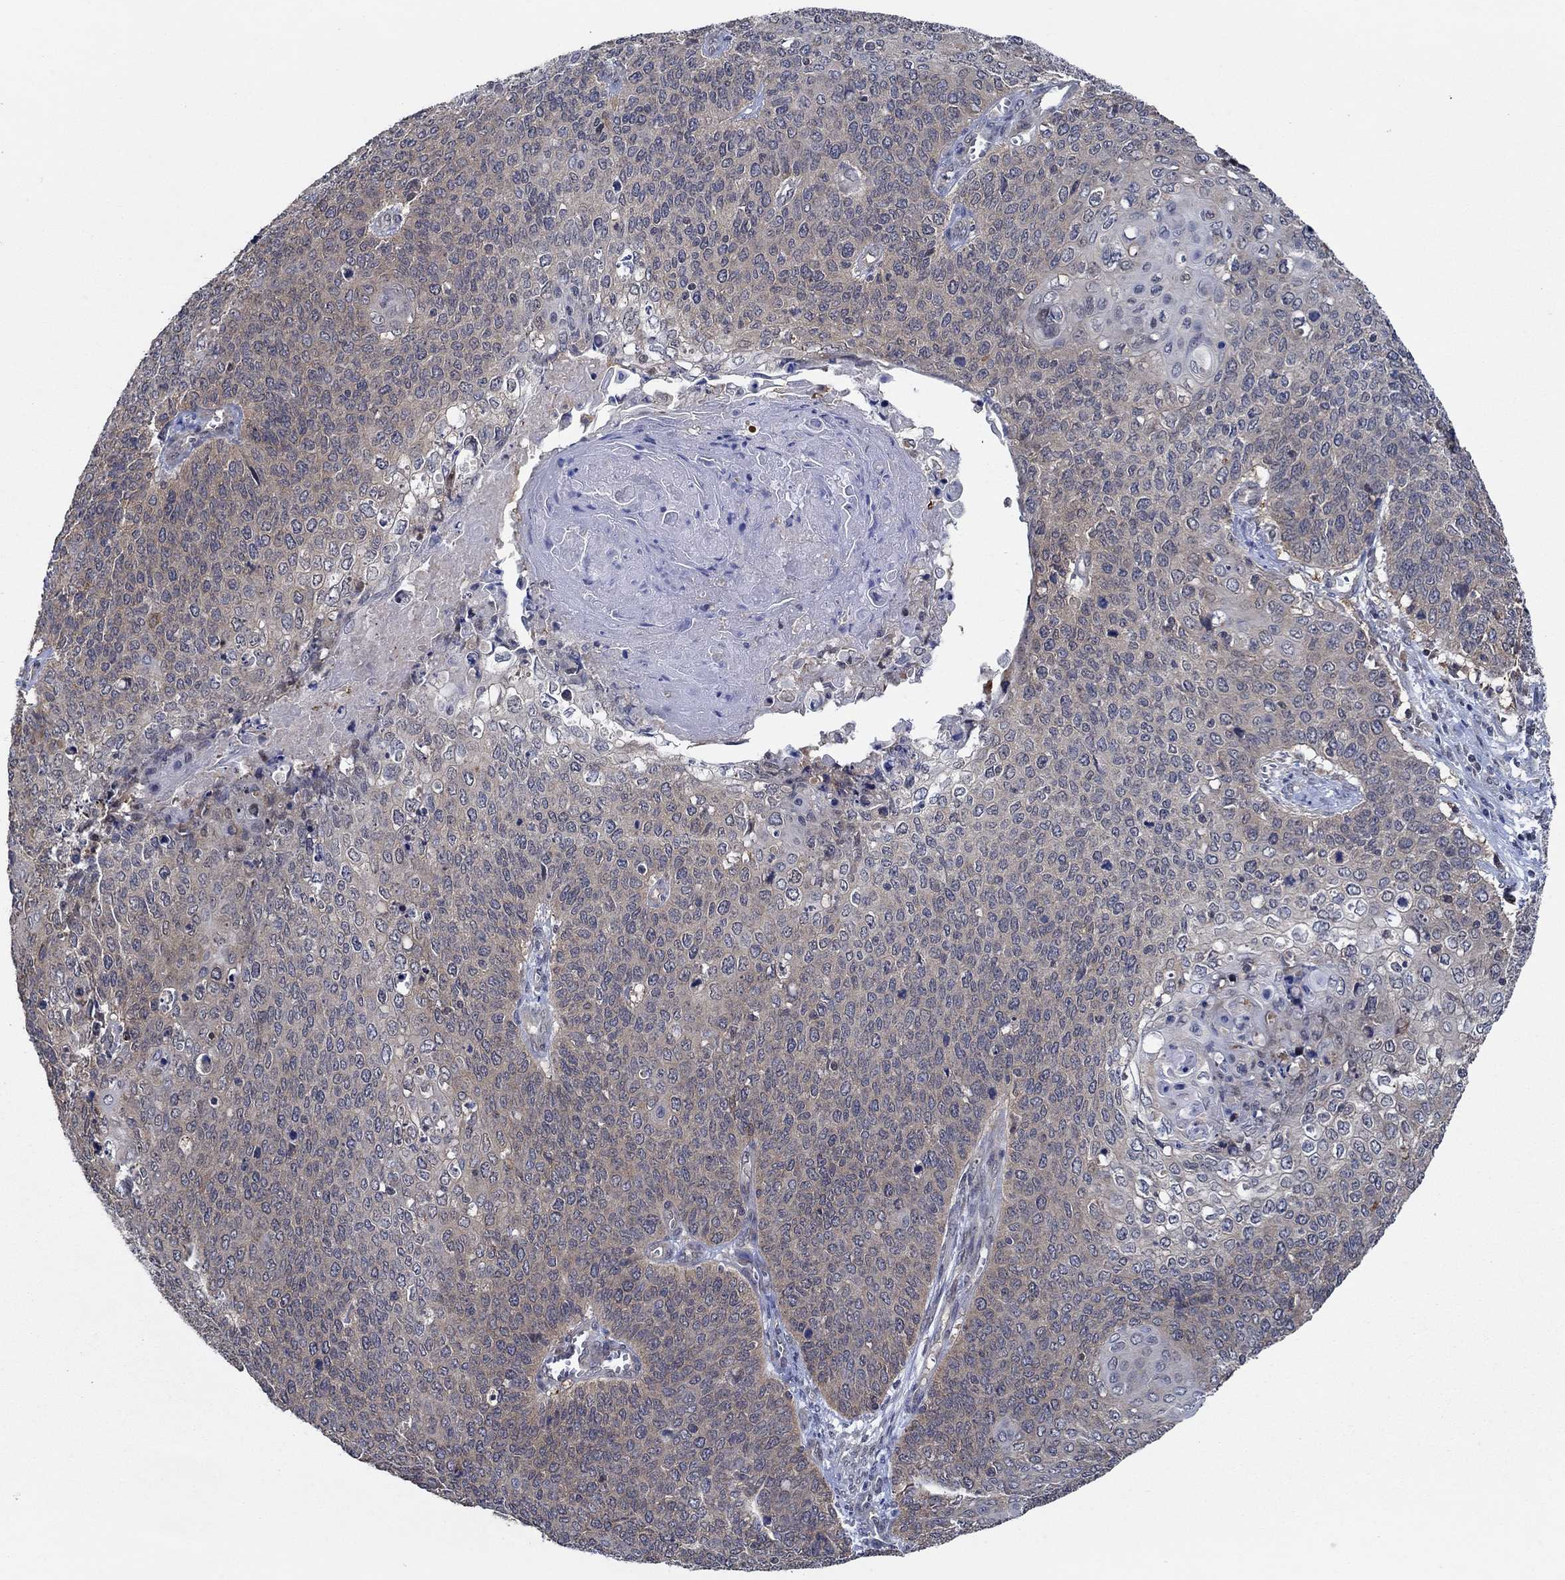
{"staining": {"intensity": "weak", "quantity": "25%-75%", "location": "cytoplasmic/membranous"}, "tissue": "cervical cancer", "cell_type": "Tumor cells", "image_type": "cancer", "snomed": [{"axis": "morphology", "description": "Squamous cell carcinoma, NOS"}, {"axis": "topography", "description": "Cervix"}], "caption": "Immunohistochemical staining of cervical cancer (squamous cell carcinoma) displays low levels of weak cytoplasmic/membranous positivity in about 25%-75% of tumor cells. The staining is performed using DAB brown chromogen to label protein expression. The nuclei are counter-stained blue using hematoxylin.", "gene": "DACT1", "patient": {"sex": "female", "age": 39}}